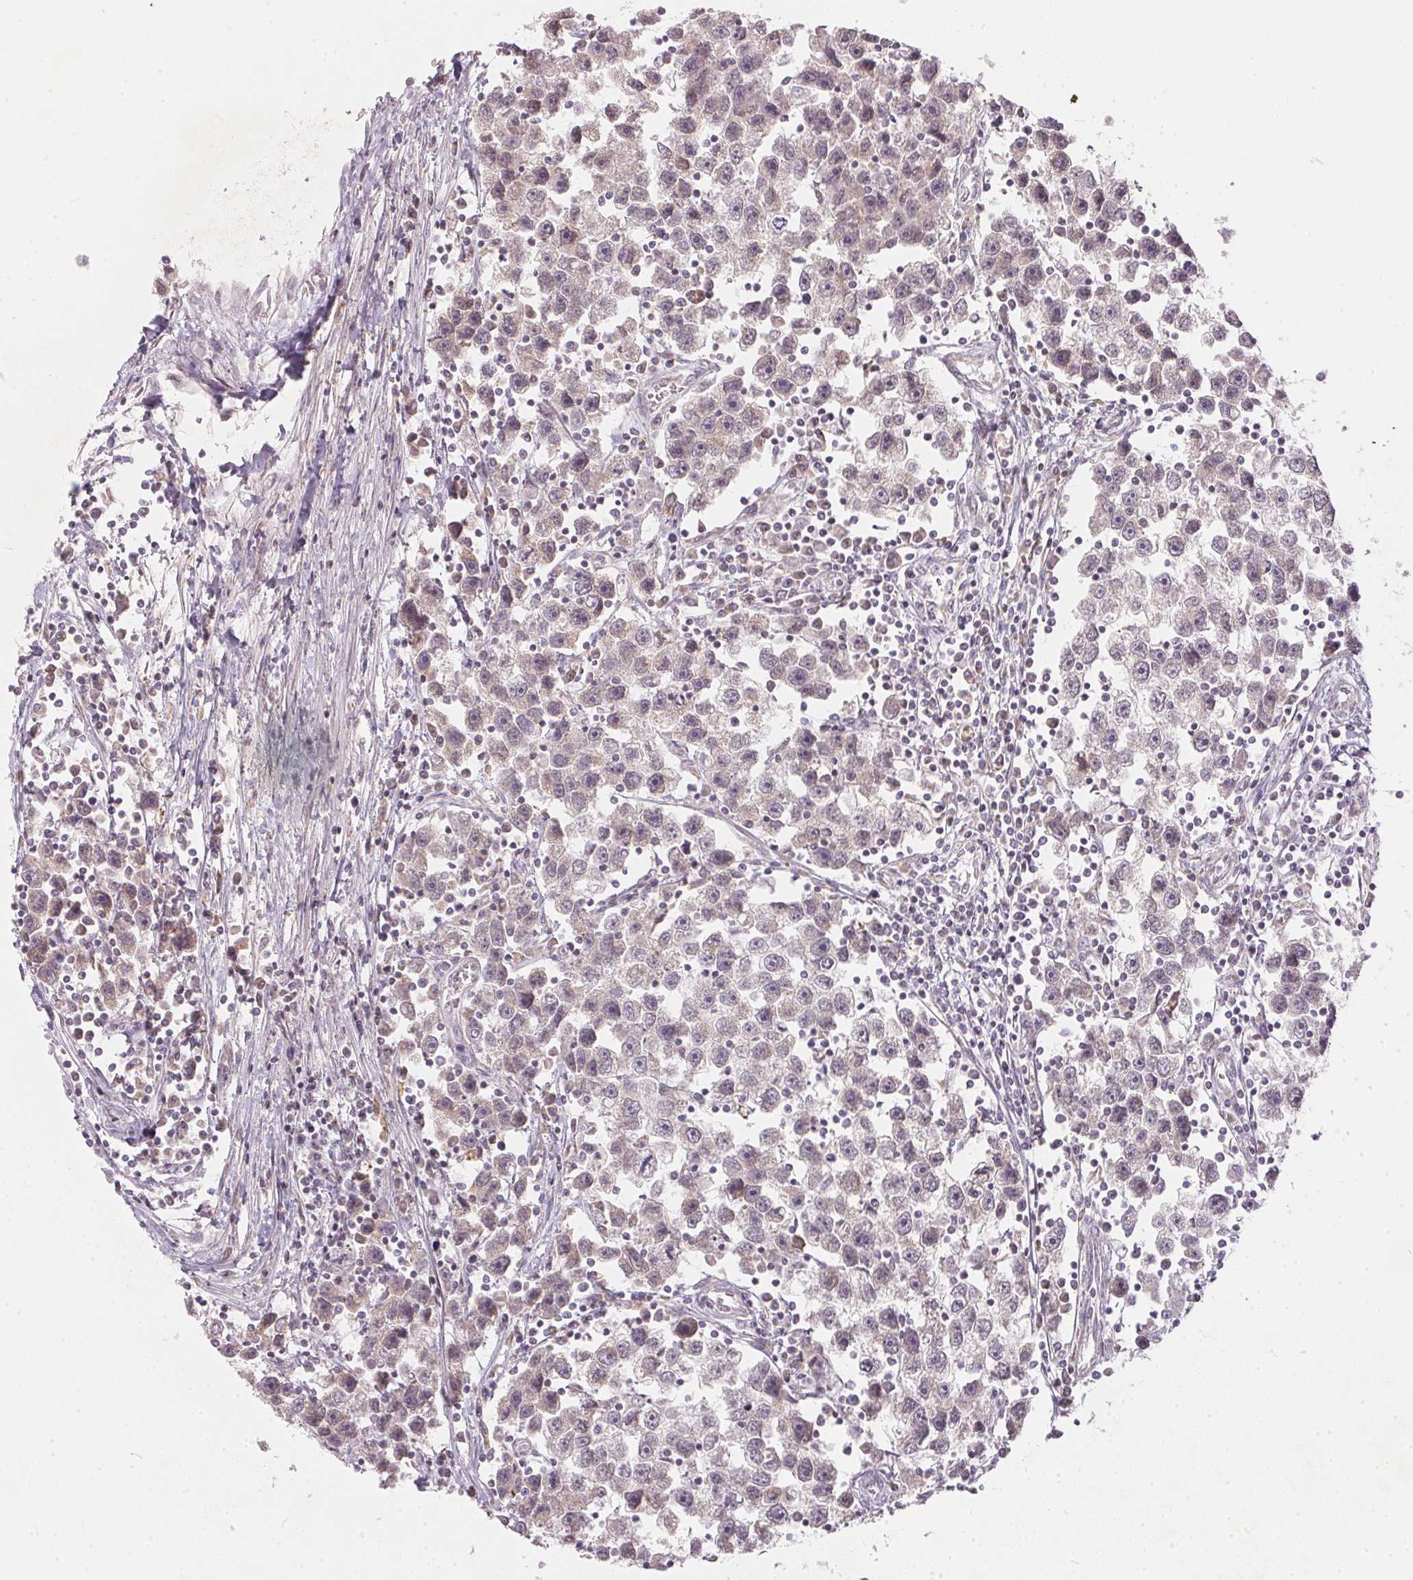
{"staining": {"intensity": "negative", "quantity": "none", "location": "none"}, "tissue": "testis cancer", "cell_type": "Tumor cells", "image_type": "cancer", "snomed": [{"axis": "morphology", "description": "Seminoma, NOS"}, {"axis": "topography", "description": "Testis"}], "caption": "Immunohistochemistry image of neoplastic tissue: human testis seminoma stained with DAB exhibits no significant protein expression in tumor cells.", "gene": "VWA5B2", "patient": {"sex": "male", "age": 30}}